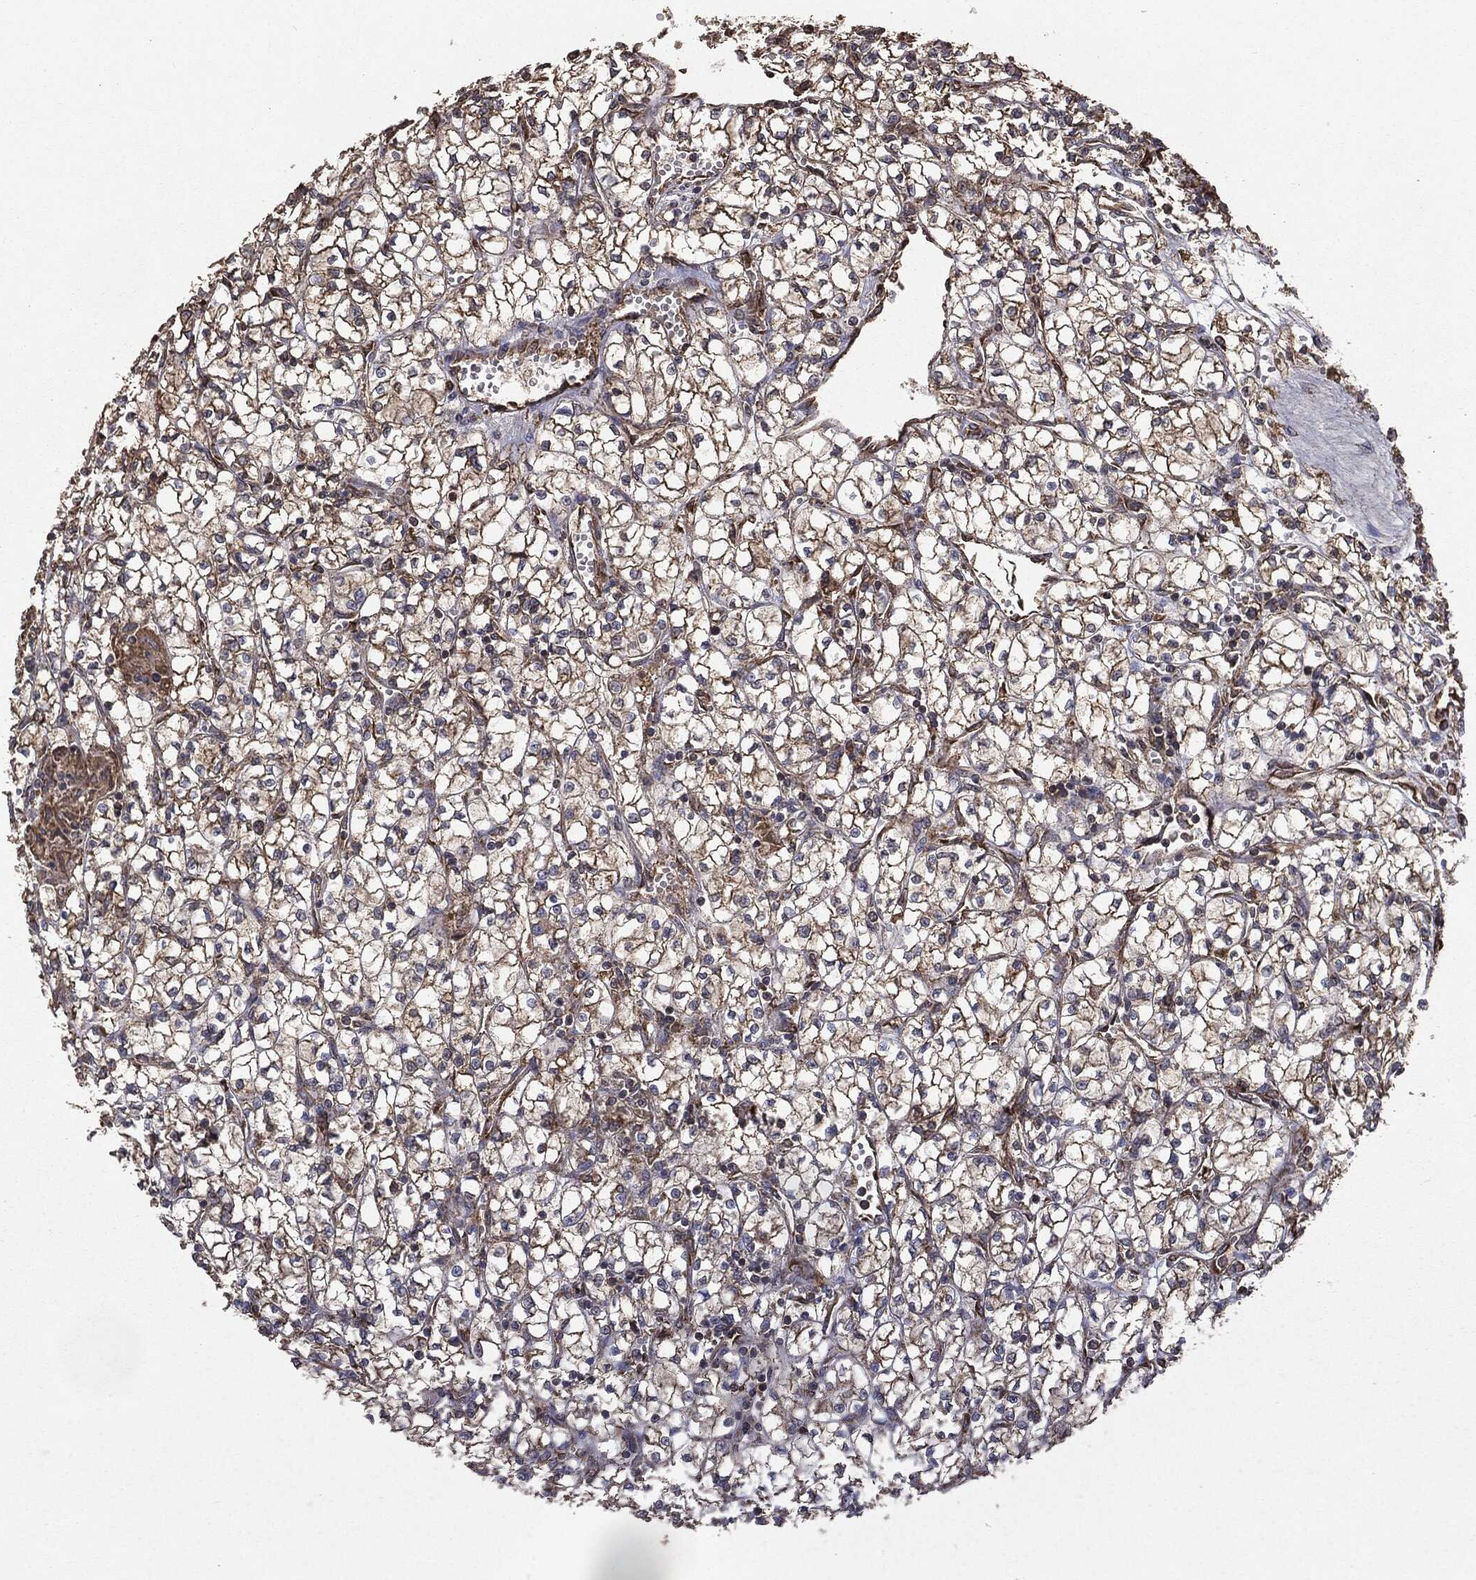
{"staining": {"intensity": "moderate", "quantity": "25%-75%", "location": "cytoplasmic/membranous"}, "tissue": "renal cancer", "cell_type": "Tumor cells", "image_type": "cancer", "snomed": [{"axis": "morphology", "description": "Adenocarcinoma, NOS"}, {"axis": "topography", "description": "Kidney"}], "caption": "Human renal cancer stained for a protein (brown) exhibits moderate cytoplasmic/membranous positive staining in about 25%-75% of tumor cells.", "gene": "MTOR", "patient": {"sex": "female", "age": 64}}